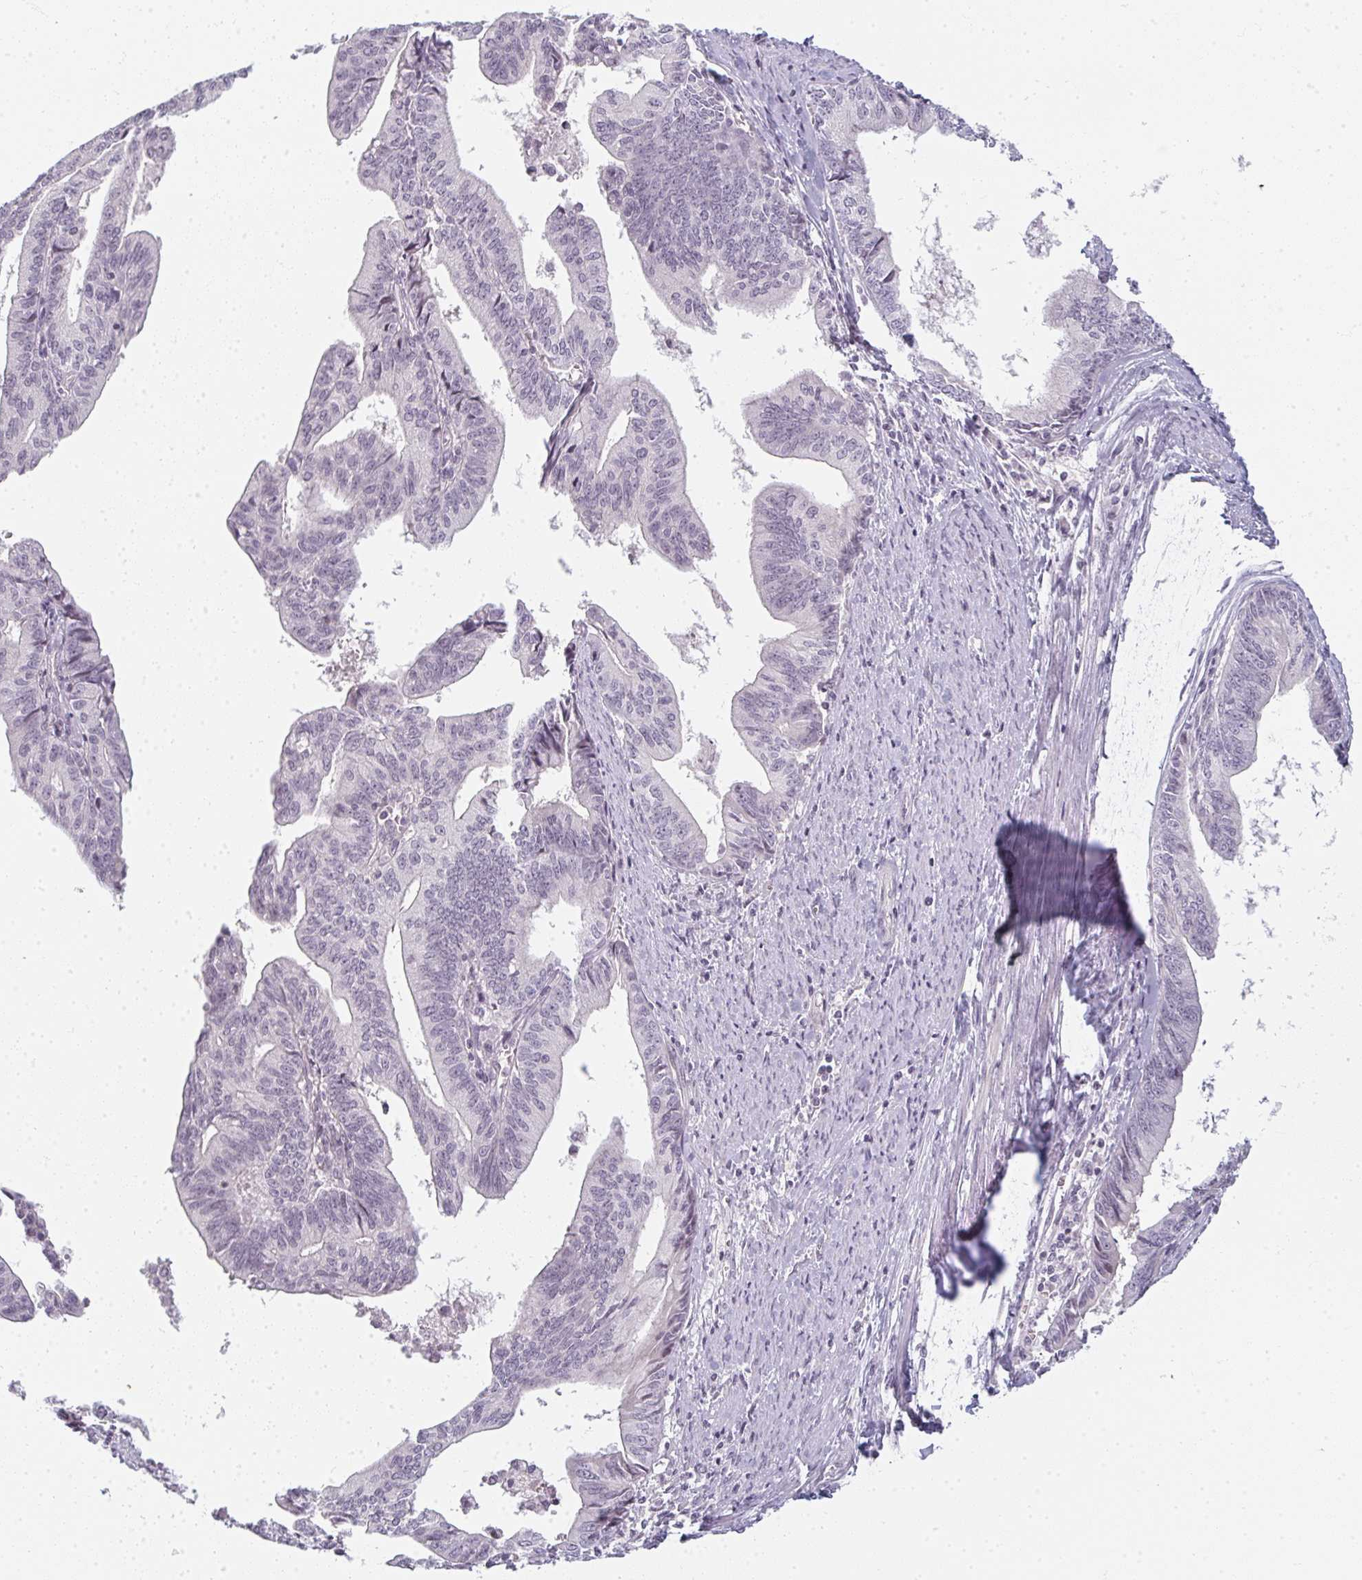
{"staining": {"intensity": "negative", "quantity": "none", "location": "none"}, "tissue": "endometrial cancer", "cell_type": "Tumor cells", "image_type": "cancer", "snomed": [{"axis": "morphology", "description": "Adenocarcinoma, NOS"}, {"axis": "topography", "description": "Endometrium"}], "caption": "This photomicrograph is of endometrial adenocarcinoma stained with immunohistochemistry (IHC) to label a protein in brown with the nuclei are counter-stained blue. There is no expression in tumor cells.", "gene": "RBBP6", "patient": {"sex": "female", "age": 65}}